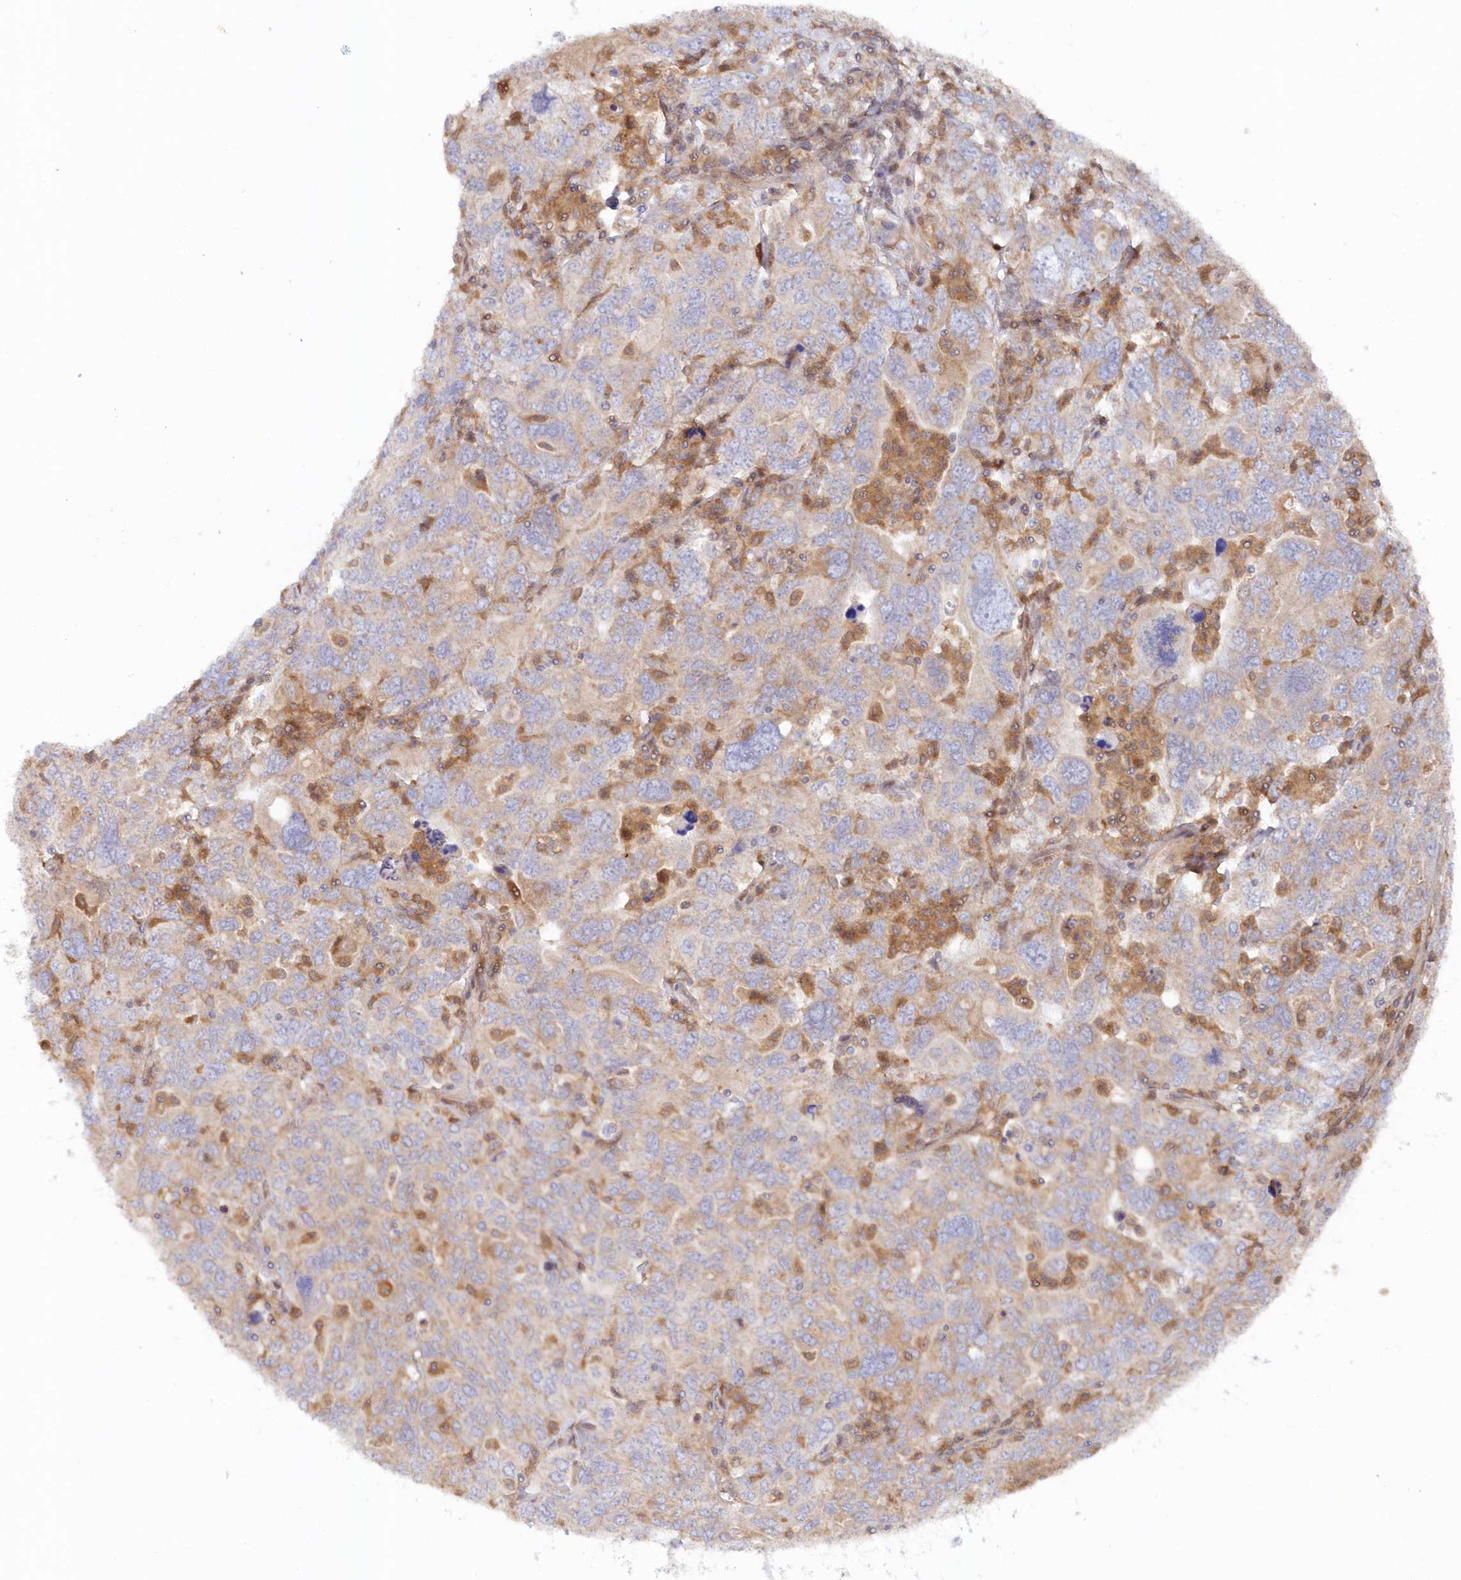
{"staining": {"intensity": "moderate", "quantity": "25%-75%", "location": "cytoplasmic/membranous"}, "tissue": "ovarian cancer", "cell_type": "Tumor cells", "image_type": "cancer", "snomed": [{"axis": "morphology", "description": "Carcinoma, endometroid"}, {"axis": "topography", "description": "Ovary"}], "caption": "High-power microscopy captured an immunohistochemistry (IHC) photomicrograph of ovarian endometroid carcinoma, revealing moderate cytoplasmic/membranous staining in approximately 25%-75% of tumor cells.", "gene": "GBE1", "patient": {"sex": "female", "age": 62}}